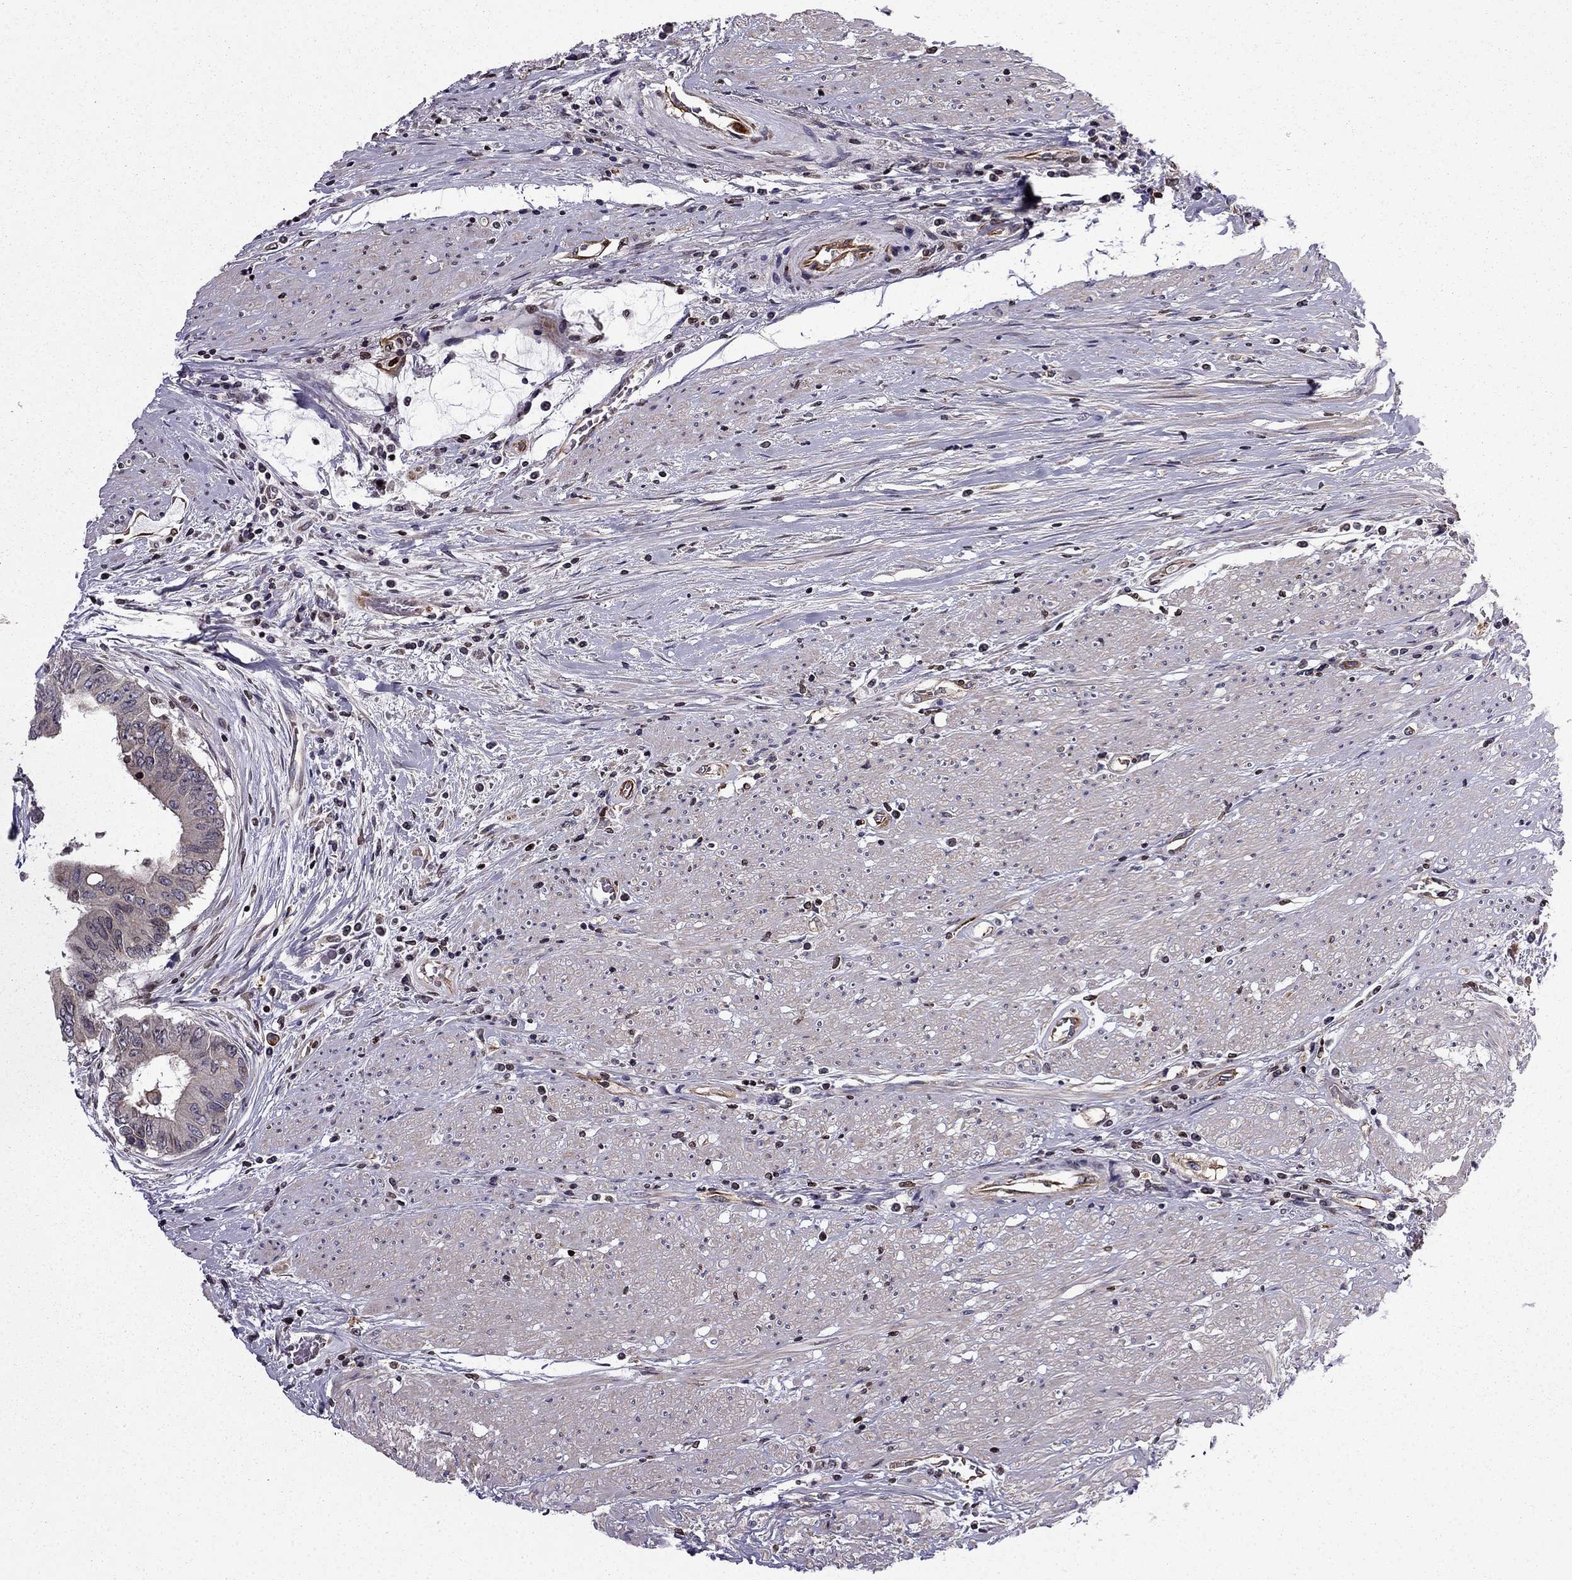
{"staining": {"intensity": "negative", "quantity": "none", "location": "none"}, "tissue": "colorectal cancer", "cell_type": "Tumor cells", "image_type": "cancer", "snomed": [{"axis": "morphology", "description": "Adenocarcinoma, NOS"}, {"axis": "topography", "description": "Rectum"}], "caption": "A high-resolution histopathology image shows IHC staining of colorectal adenocarcinoma, which shows no significant staining in tumor cells. (DAB immunohistochemistry visualized using brightfield microscopy, high magnification).", "gene": "CDC42BPA", "patient": {"sex": "male", "age": 59}}